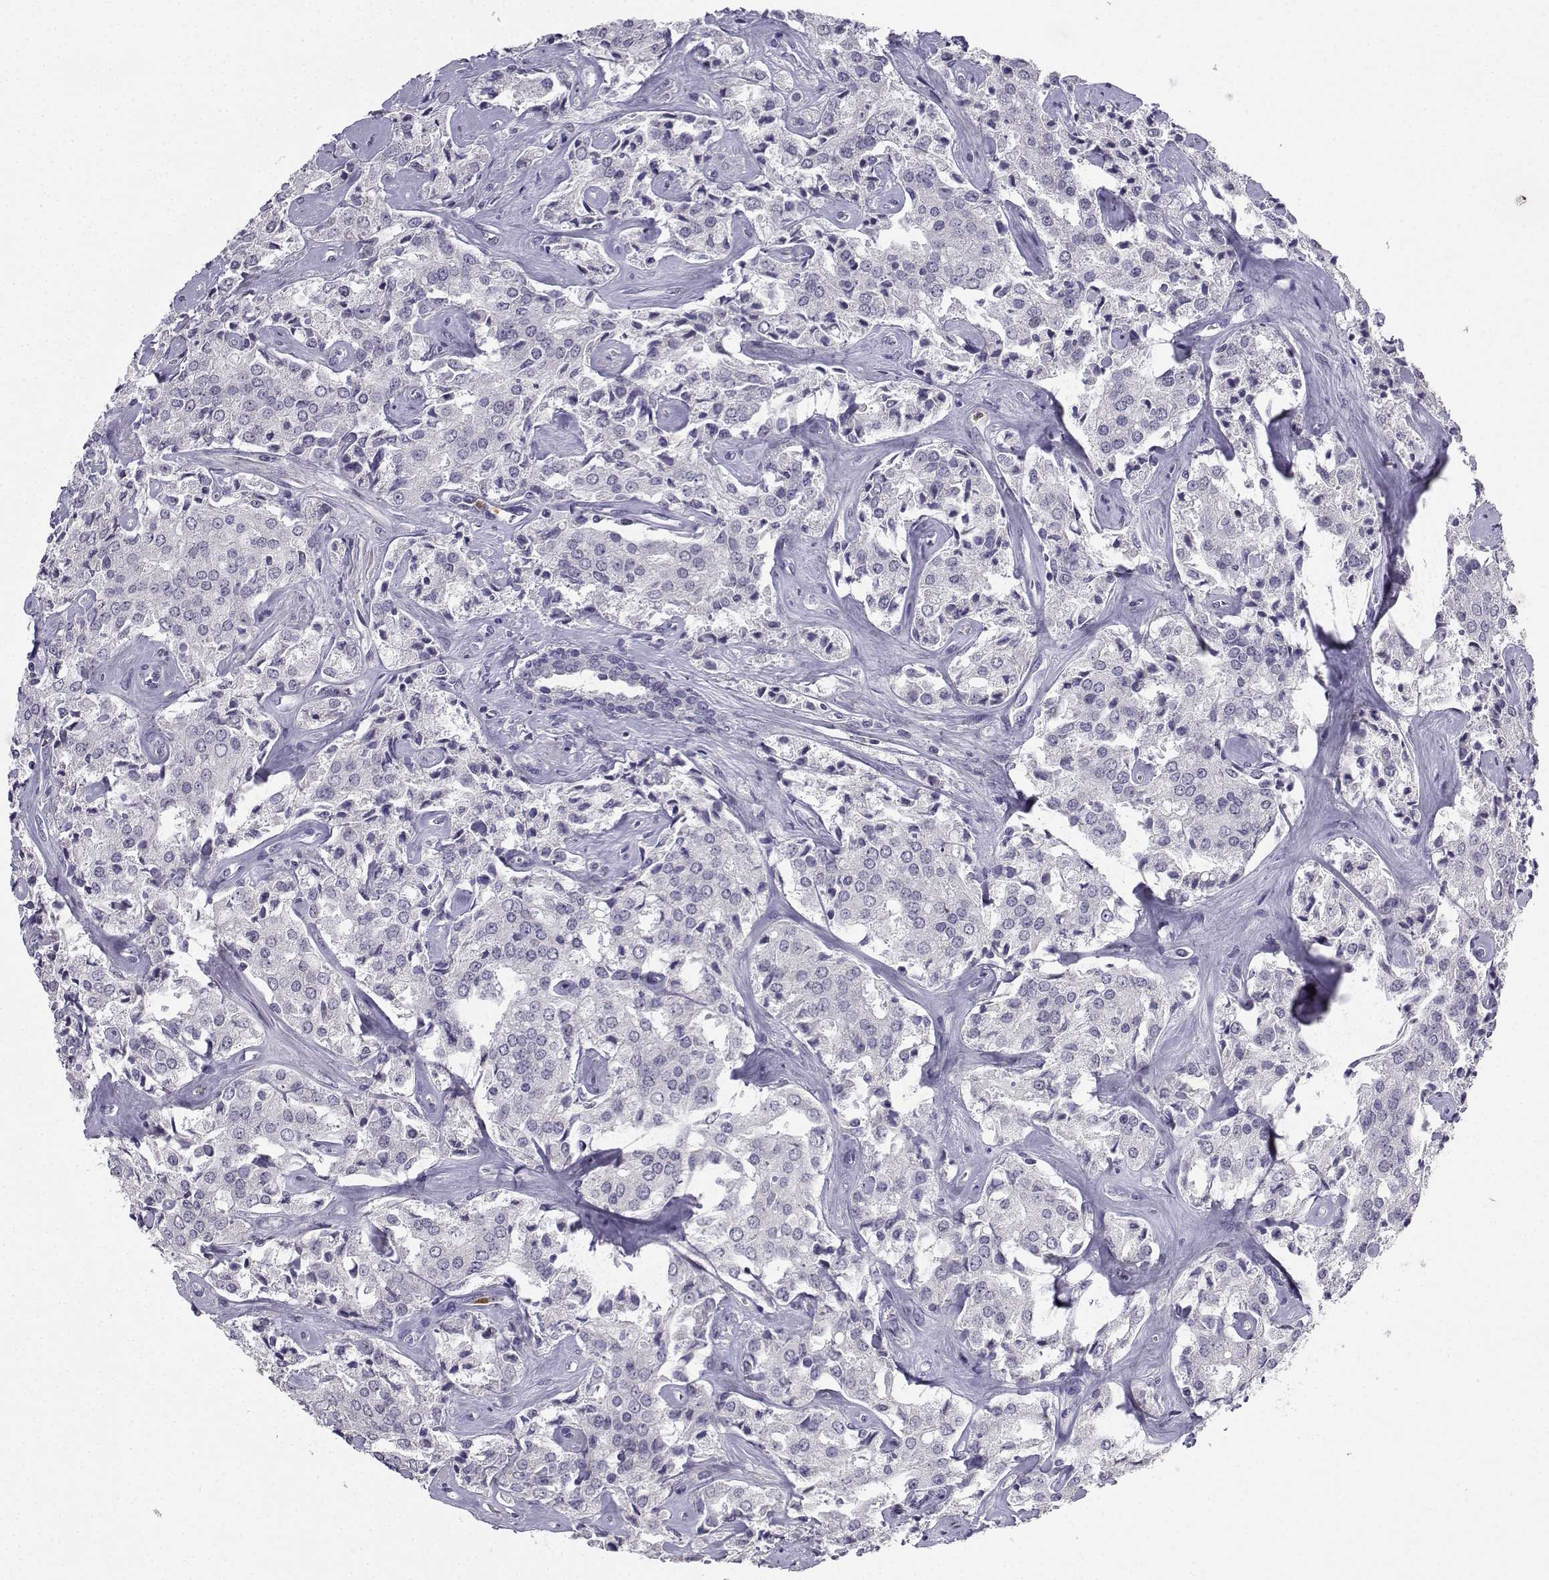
{"staining": {"intensity": "negative", "quantity": "none", "location": "none"}, "tissue": "prostate cancer", "cell_type": "Tumor cells", "image_type": "cancer", "snomed": [{"axis": "morphology", "description": "Adenocarcinoma, NOS"}, {"axis": "topography", "description": "Prostate"}], "caption": "Immunohistochemistry (IHC) histopathology image of human prostate cancer (adenocarcinoma) stained for a protein (brown), which shows no staining in tumor cells. (DAB IHC visualized using brightfield microscopy, high magnification).", "gene": "CALY", "patient": {"sex": "male", "age": 66}}